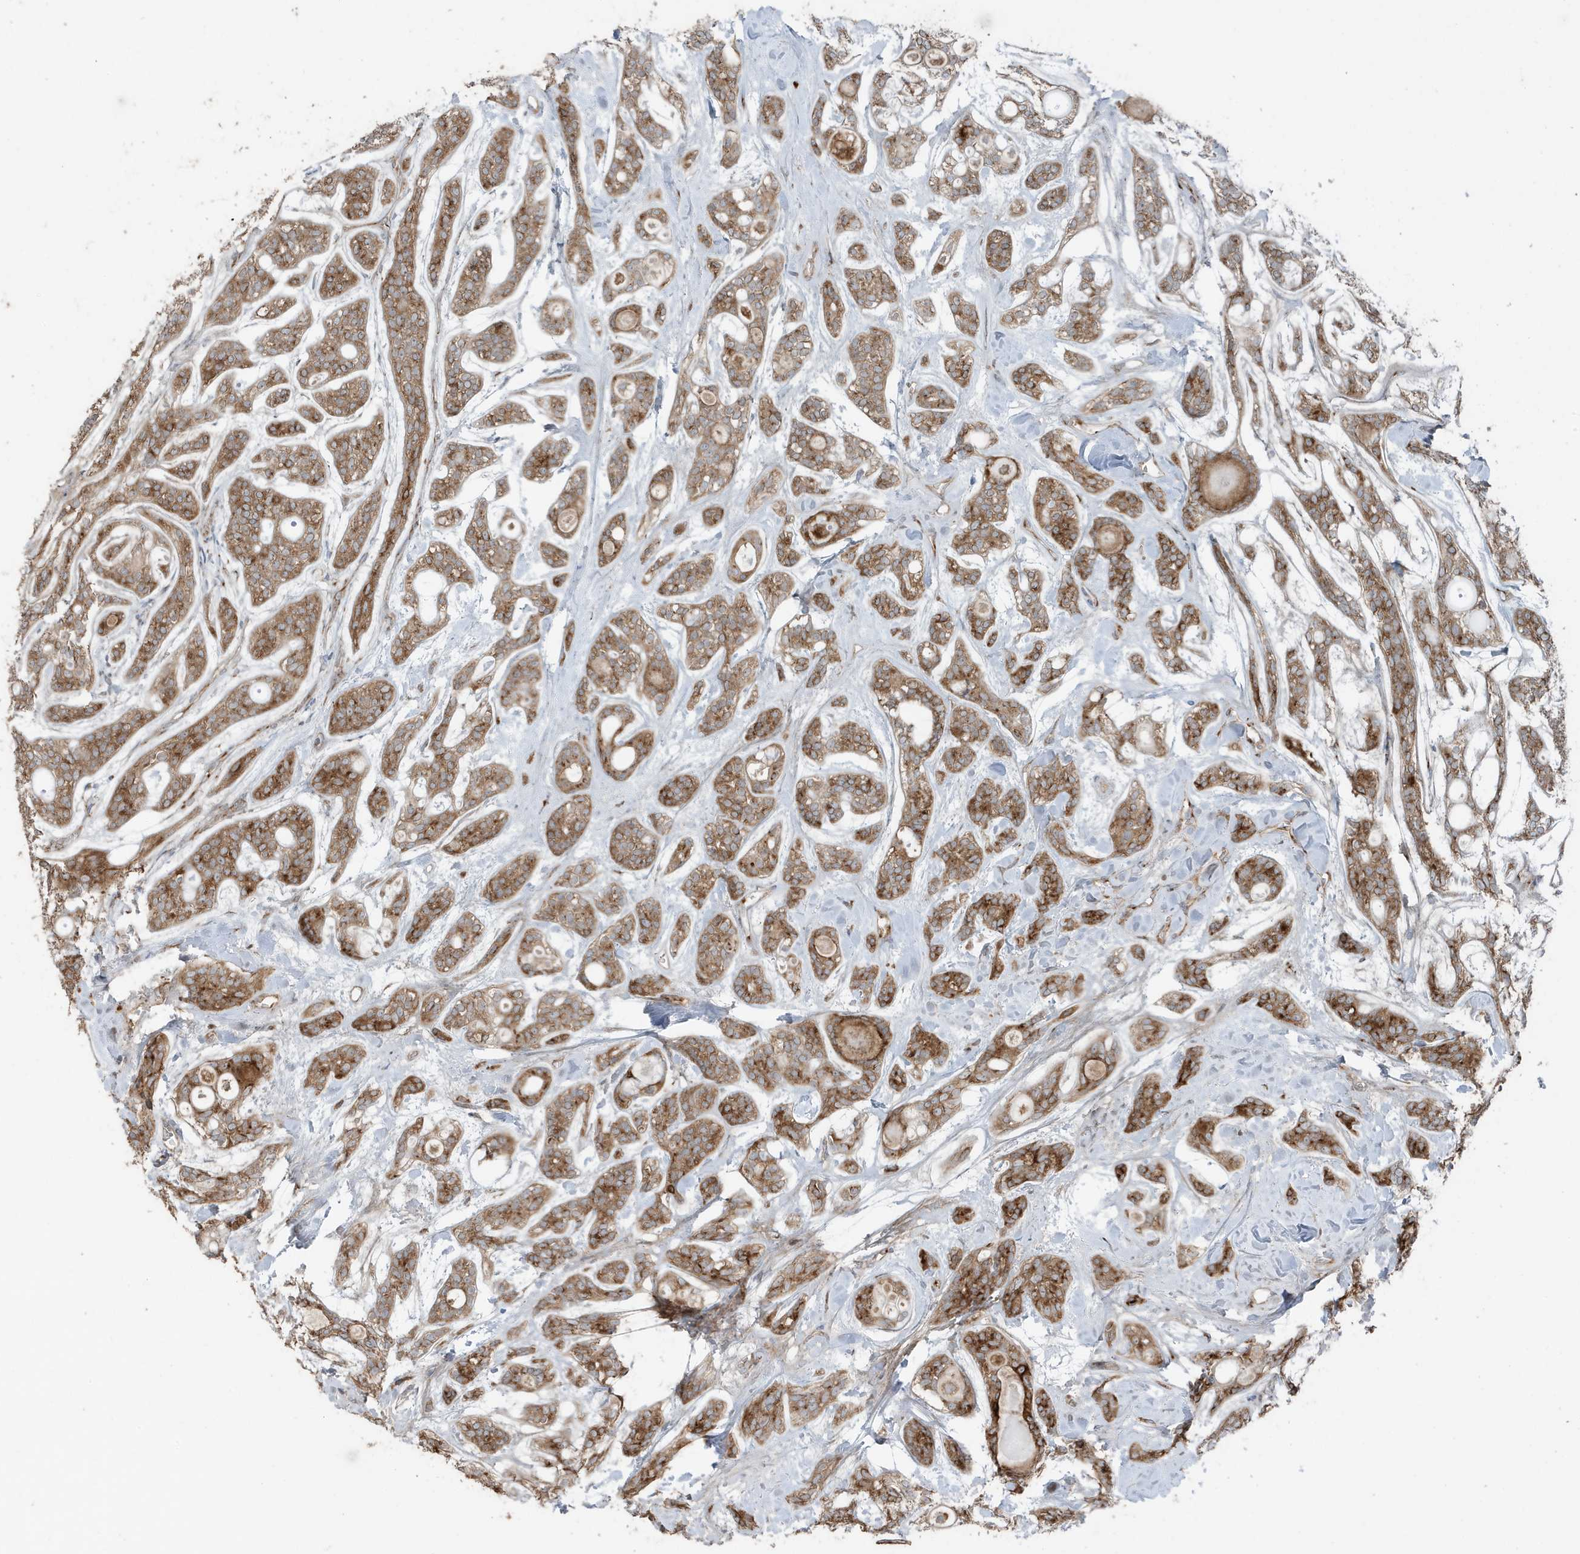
{"staining": {"intensity": "strong", "quantity": "25%-75%", "location": "cytoplasmic/membranous"}, "tissue": "head and neck cancer", "cell_type": "Tumor cells", "image_type": "cancer", "snomed": [{"axis": "morphology", "description": "Adenocarcinoma, NOS"}, {"axis": "topography", "description": "Head-Neck"}], "caption": "High-magnification brightfield microscopy of head and neck cancer (adenocarcinoma) stained with DAB (3,3'-diaminobenzidine) (brown) and counterstained with hematoxylin (blue). tumor cells exhibit strong cytoplasmic/membranous staining is appreciated in about25%-75% of cells. (brown staining indicates protein expression, while blue staining denotes nuclei).", "gene": "GOLGA4", "patient": {"sex": "male", "age": 66}}